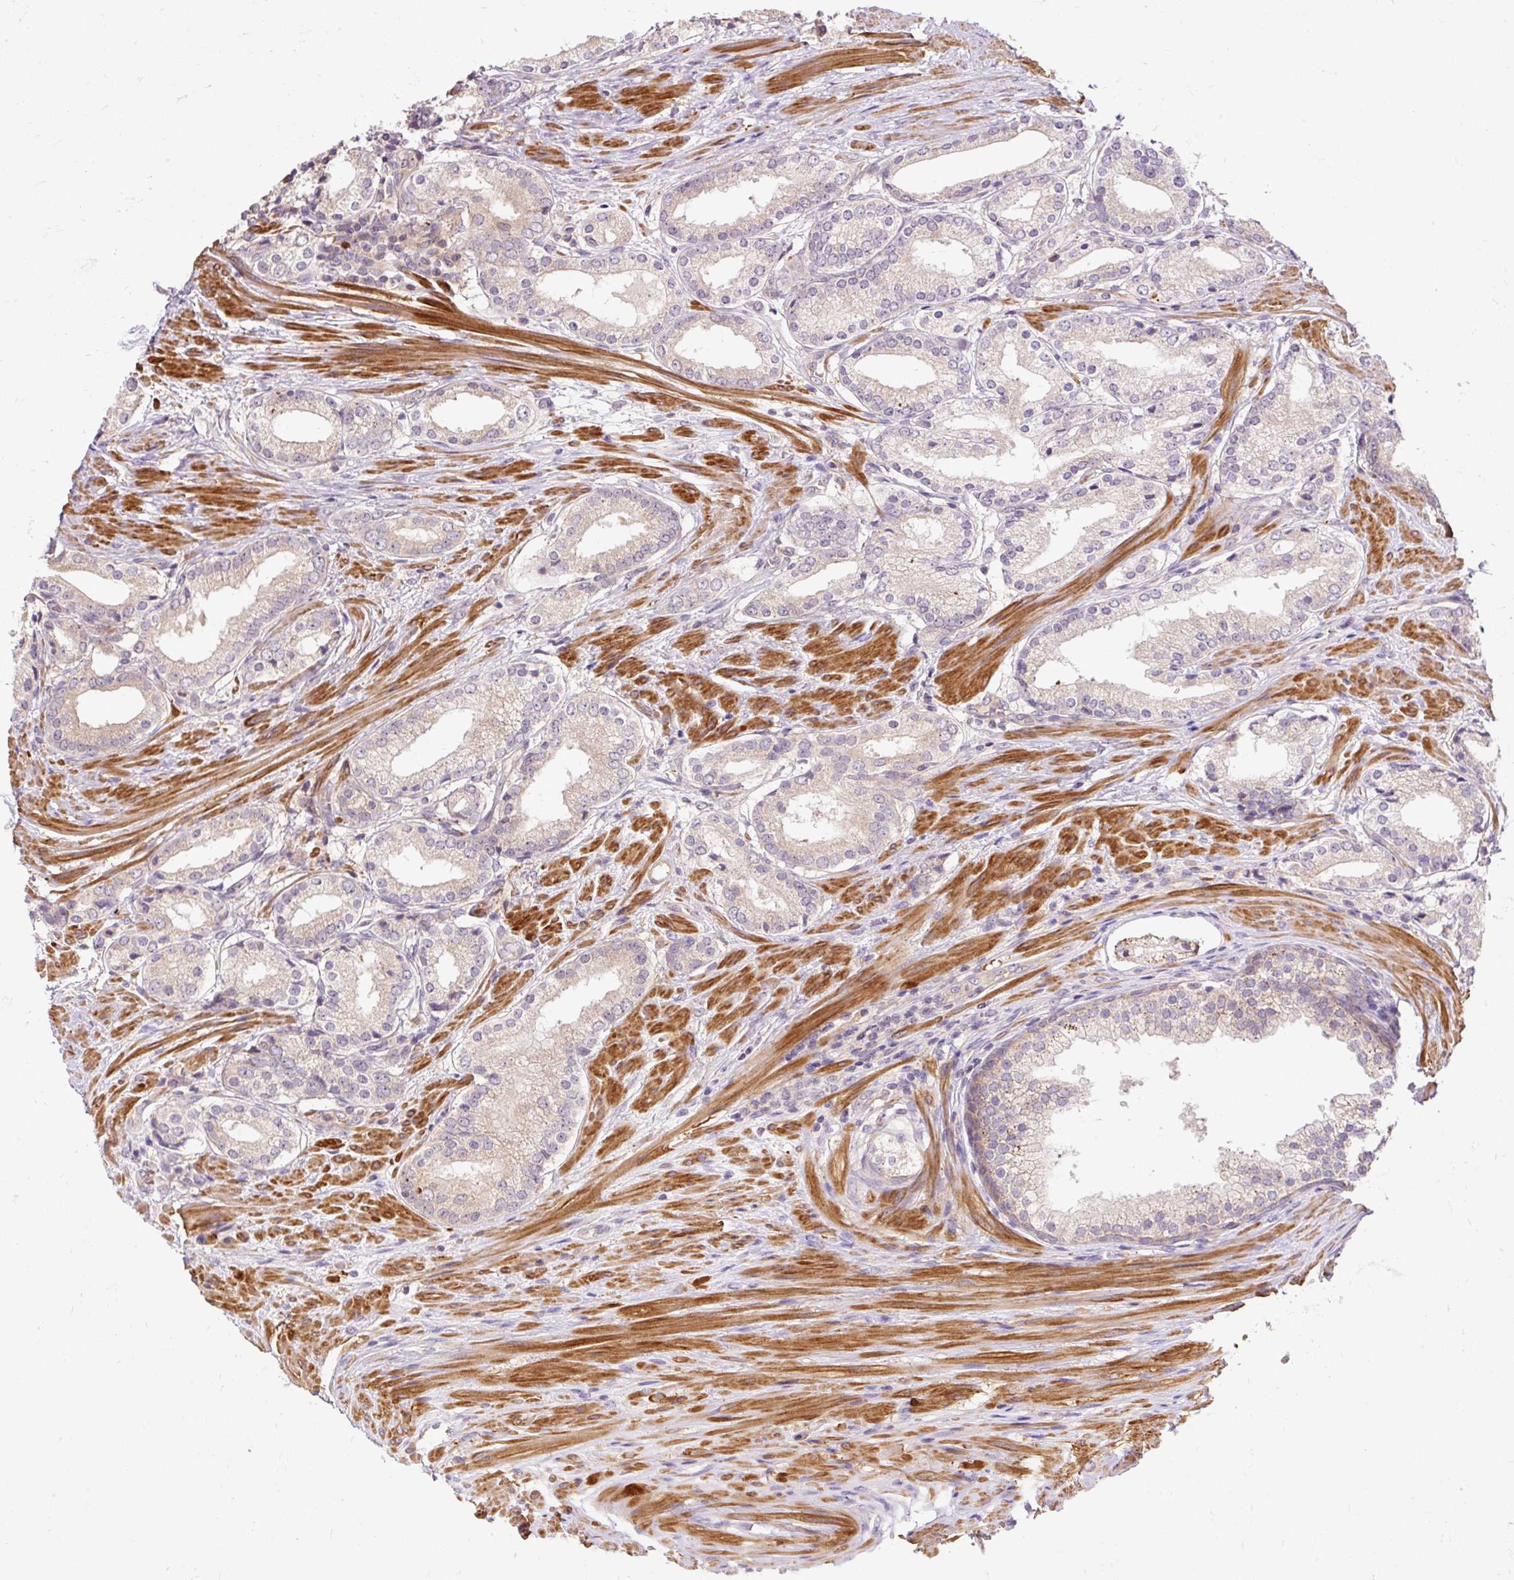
{"staining": {"intensity": "negative", "quantity": "none", "location": "none"}, "tissue": "prostate cancer", "cell_type": "Tumor cells", "image_type": "cancer", "snomed": [{"axis": "morphology", "description": "Adenocarcinoma, Low grade"}, {"axis": "topography", "description": "Prostate"}], "caption": "Tumor cells are negative for brown protein staining in prostate cancer (adenocarcinoma (low-grade)).", "gene": "RIPOR3", "patient": {"sex": "male", "age": 58}}